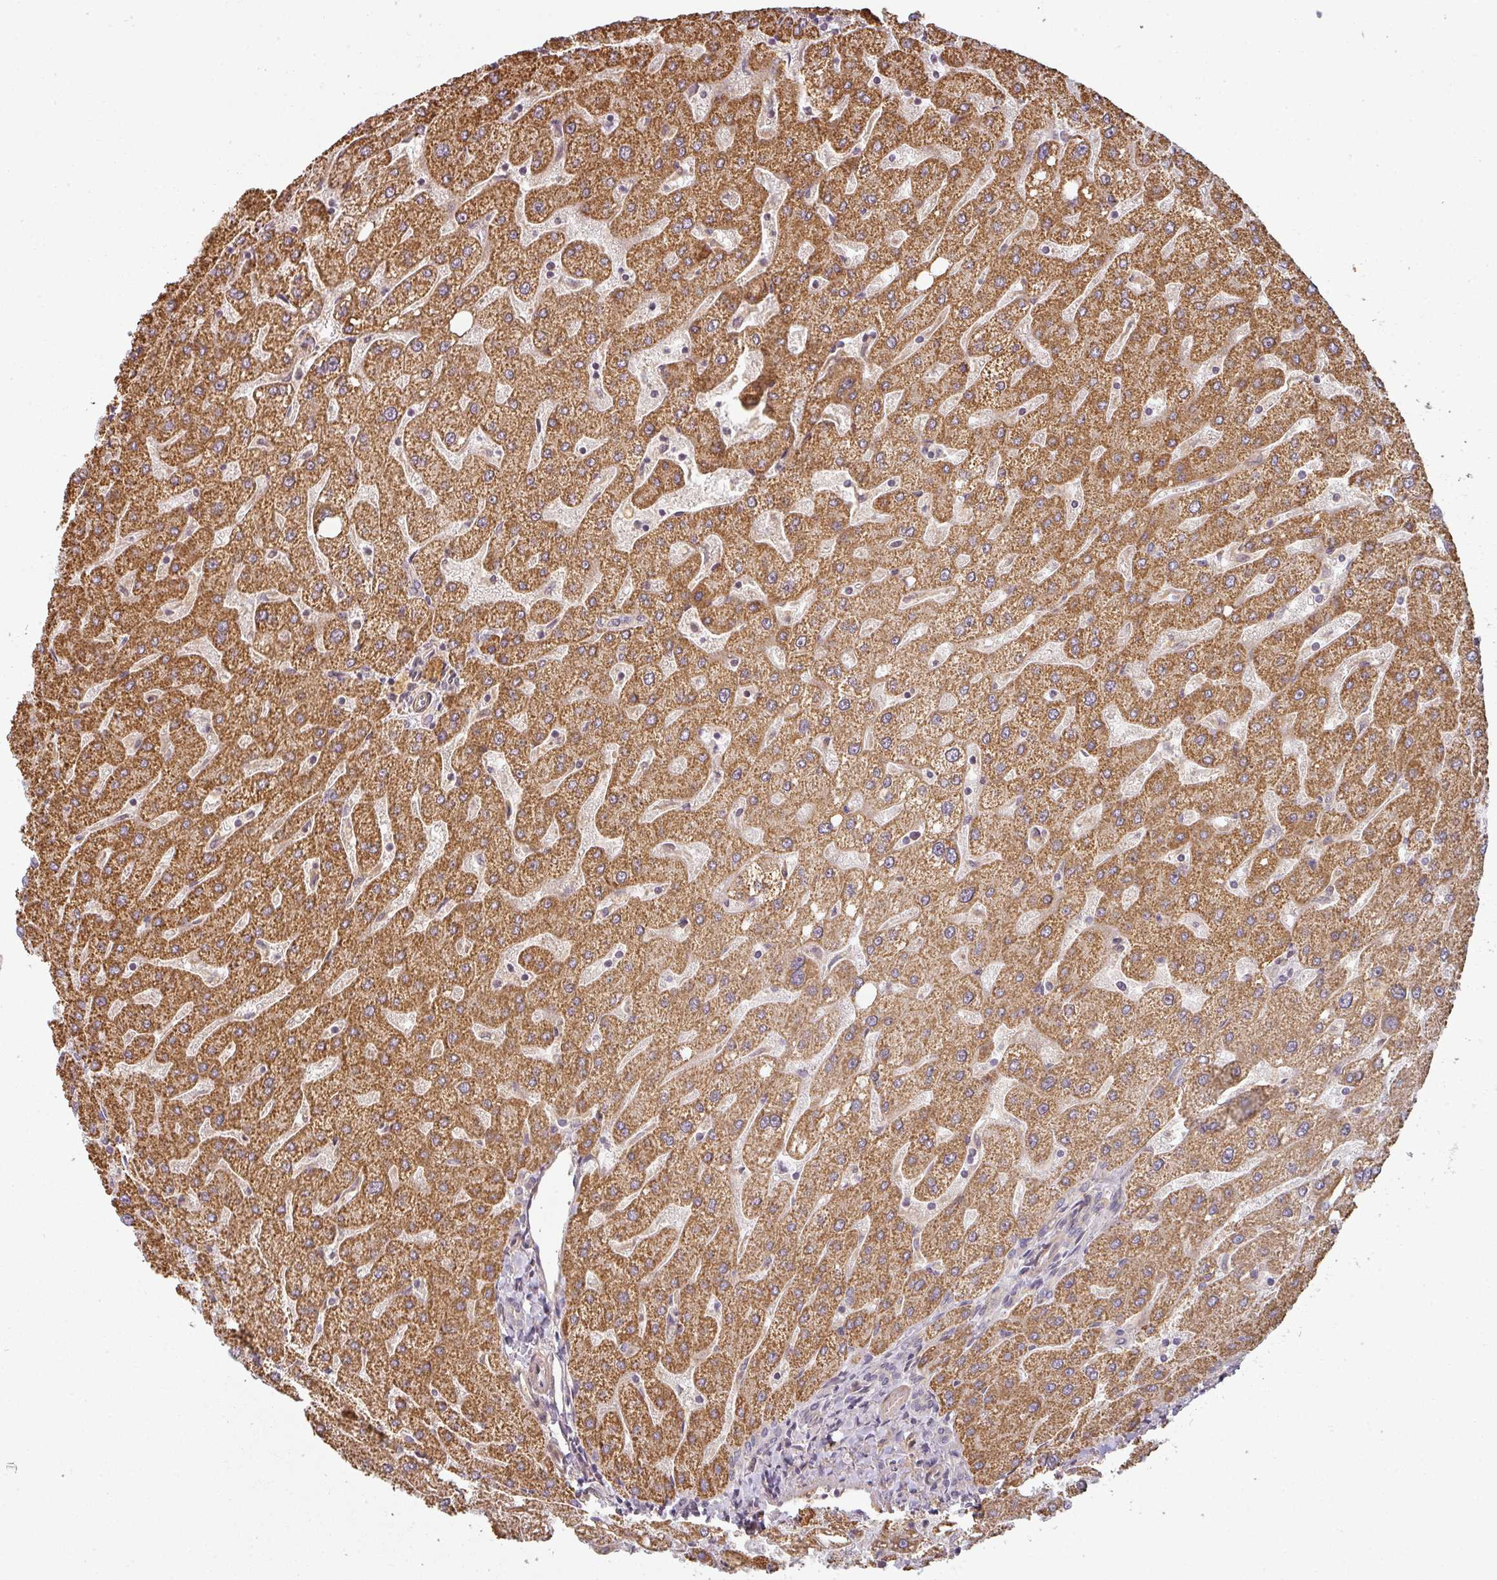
{"staining": {"intensity": "negative", "quantity": "none", "location": "none"}, "tissue": "liver", "cell_type": "Cholangiocytes", "image_type": "normal", "snomed": [{"axis": "morphology", "description": "Normal tissue, NOS"}, {"axis": "topography", "description": "Liver"}], "caption": "Cholangiocytes show no significant expression in benign liver. (DAB (3,3'-diaminobenzidine) immunohistochemistry (IHC), high magnification).", "gene": "CNOT1", "patient": {"sex": "male", "age": 67}}